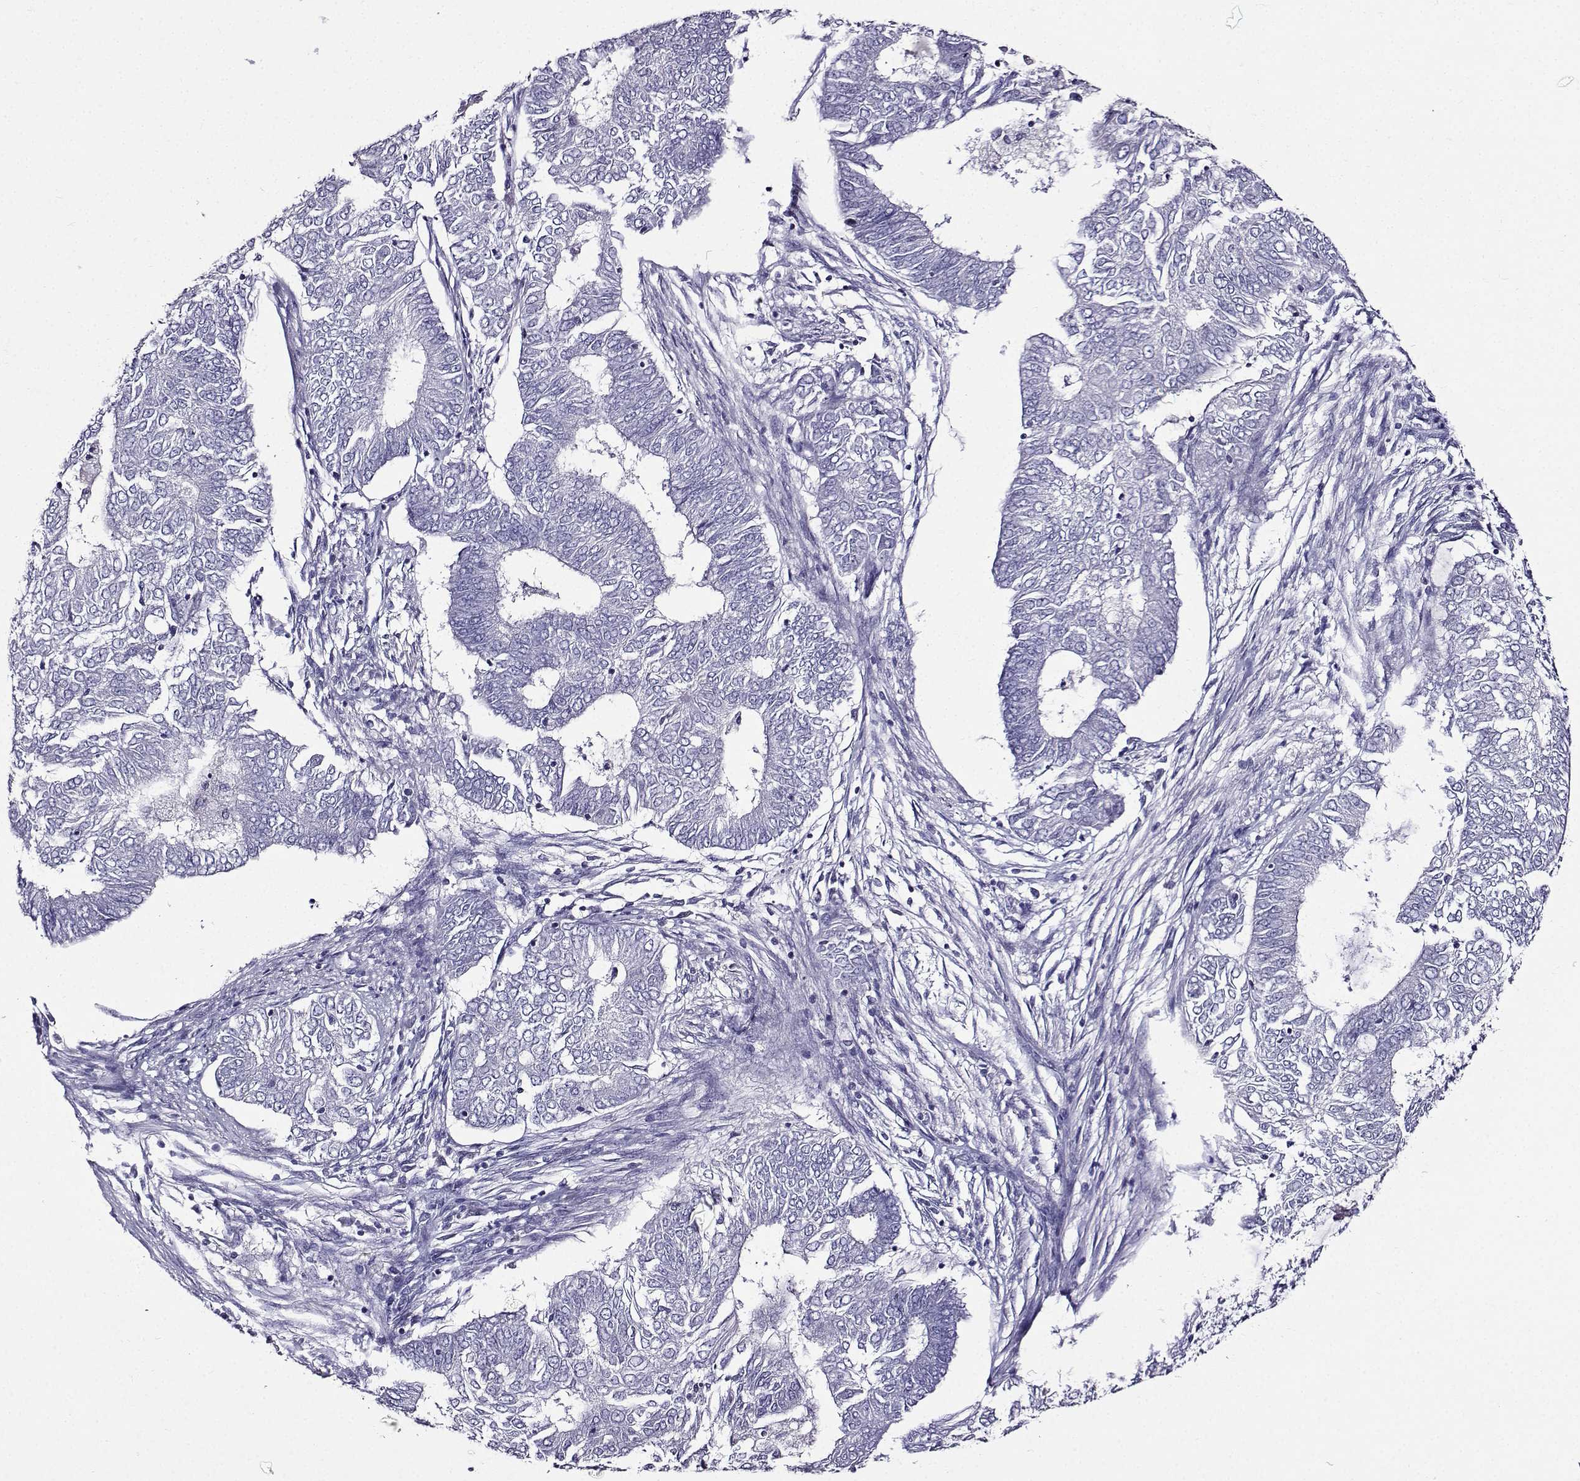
{"staining": {"intensity": "negative", "quantity": "none", "location": "none"}, "tissue": "endometrial cancer", "cell_type": "Tumor cells", "image_type": "cancer", "snomed": [{"axis": "morphology", "description": "Adenocarcinoma, NOS"}, {"axis": "topography", "description": "Endometrium"}], "caption": "An immunohistochemistry photomicrograph of adenocarcinoma (endometrial) is shown. There is no staining in tumor cells of adenocarcinoma (endometrial).", "gene": "TMEM266", "patient": {"sex": "female", "age": 62}}